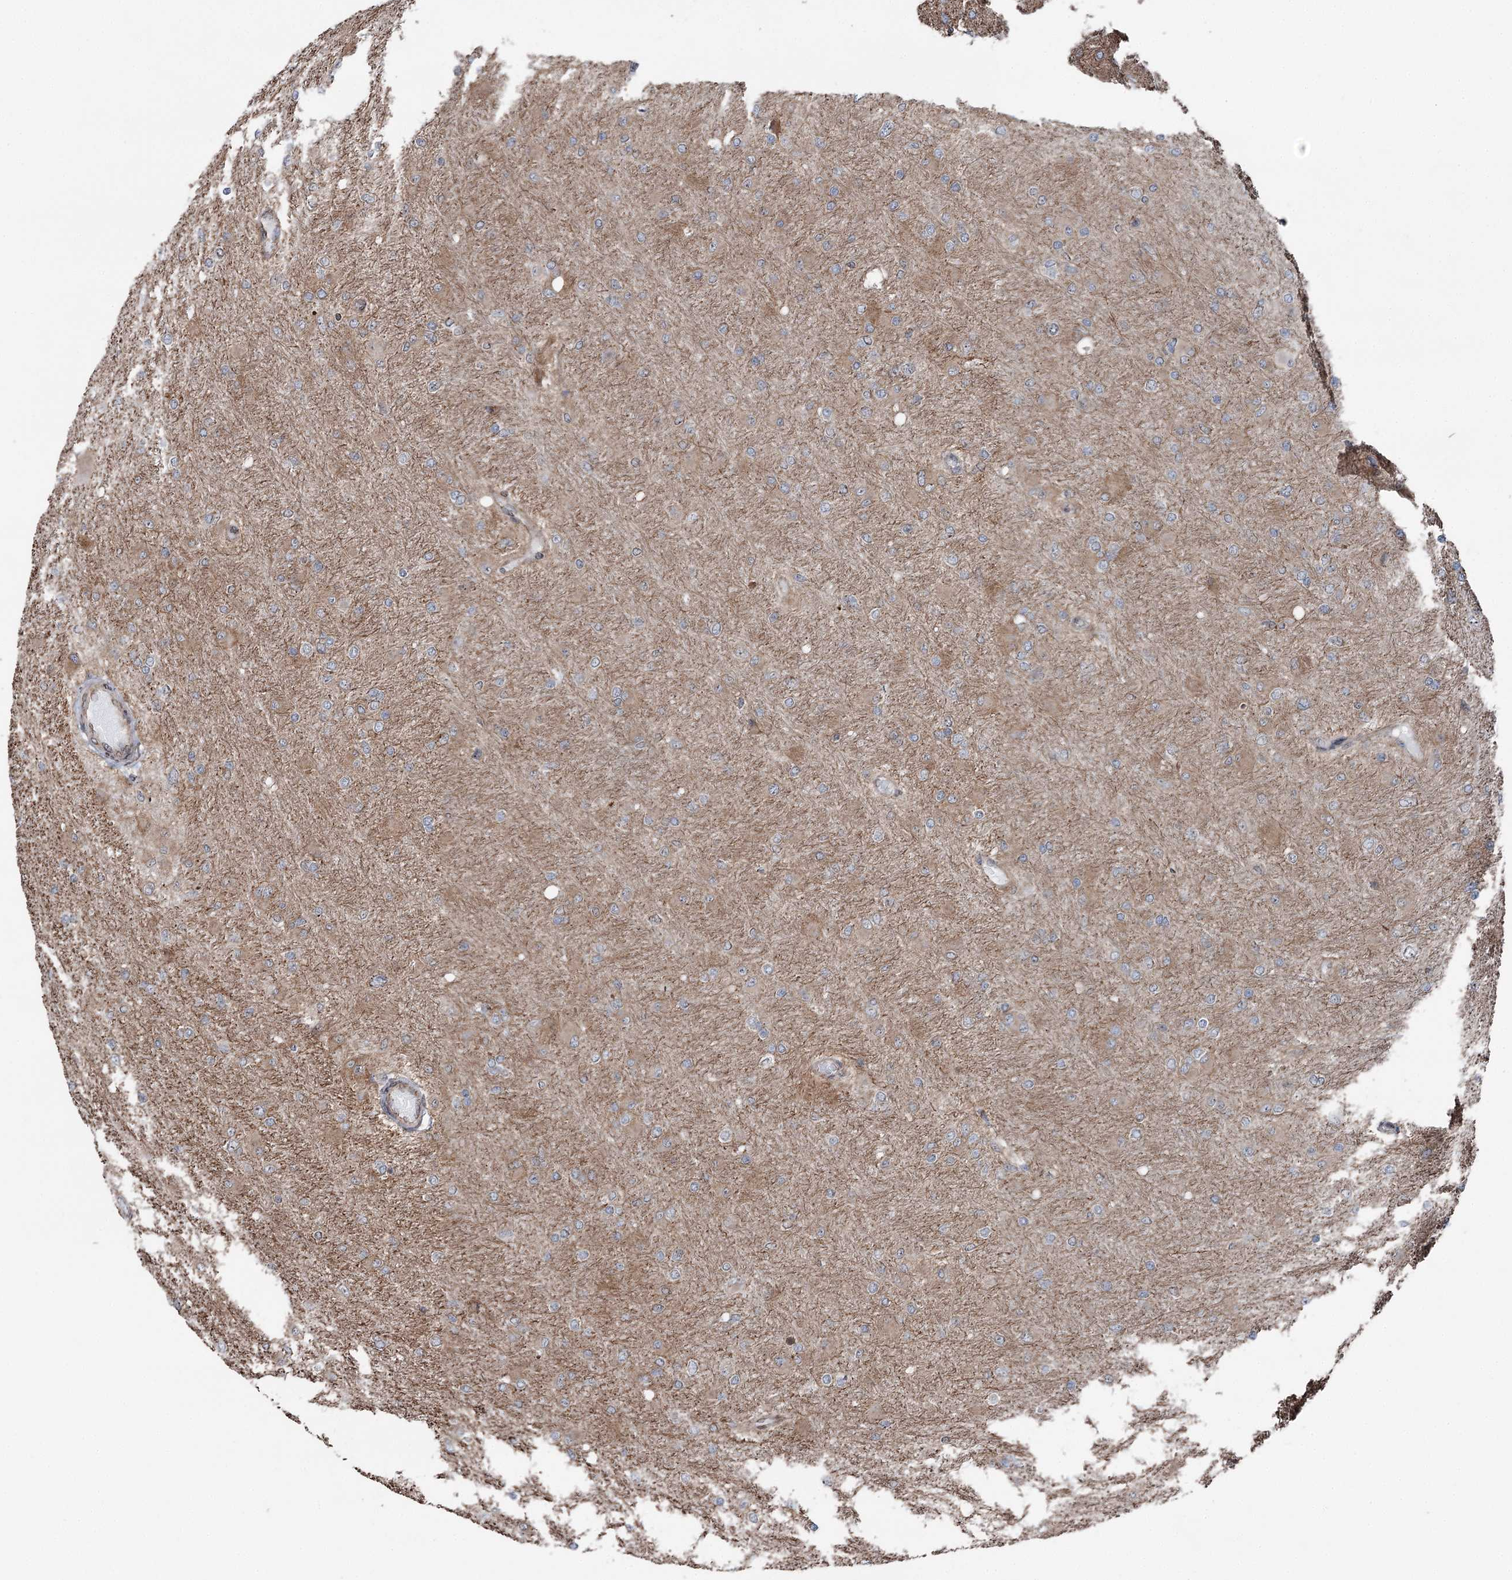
{"staining": {"intensity": "weak", "quantity": "25%-75%", "location": "cytoplasmic/membranous"}, "tissue": "glioma", "cell_type": "Tumor cells", "image_type": "cancer", "snomed": [{"axis": "morphology", "description": "Glioma, malignant, High grade"}, {"axis": "topography", "description": "Cerebral cortex"}], "caption": "Glioma stained for a protein (brown) reveals weak cytoplasmic/membranous positive staining in approximately 25%-75% of tumor cells.", "gene": "STEEP1", "patient": {"sex": "female", "age": 36}}